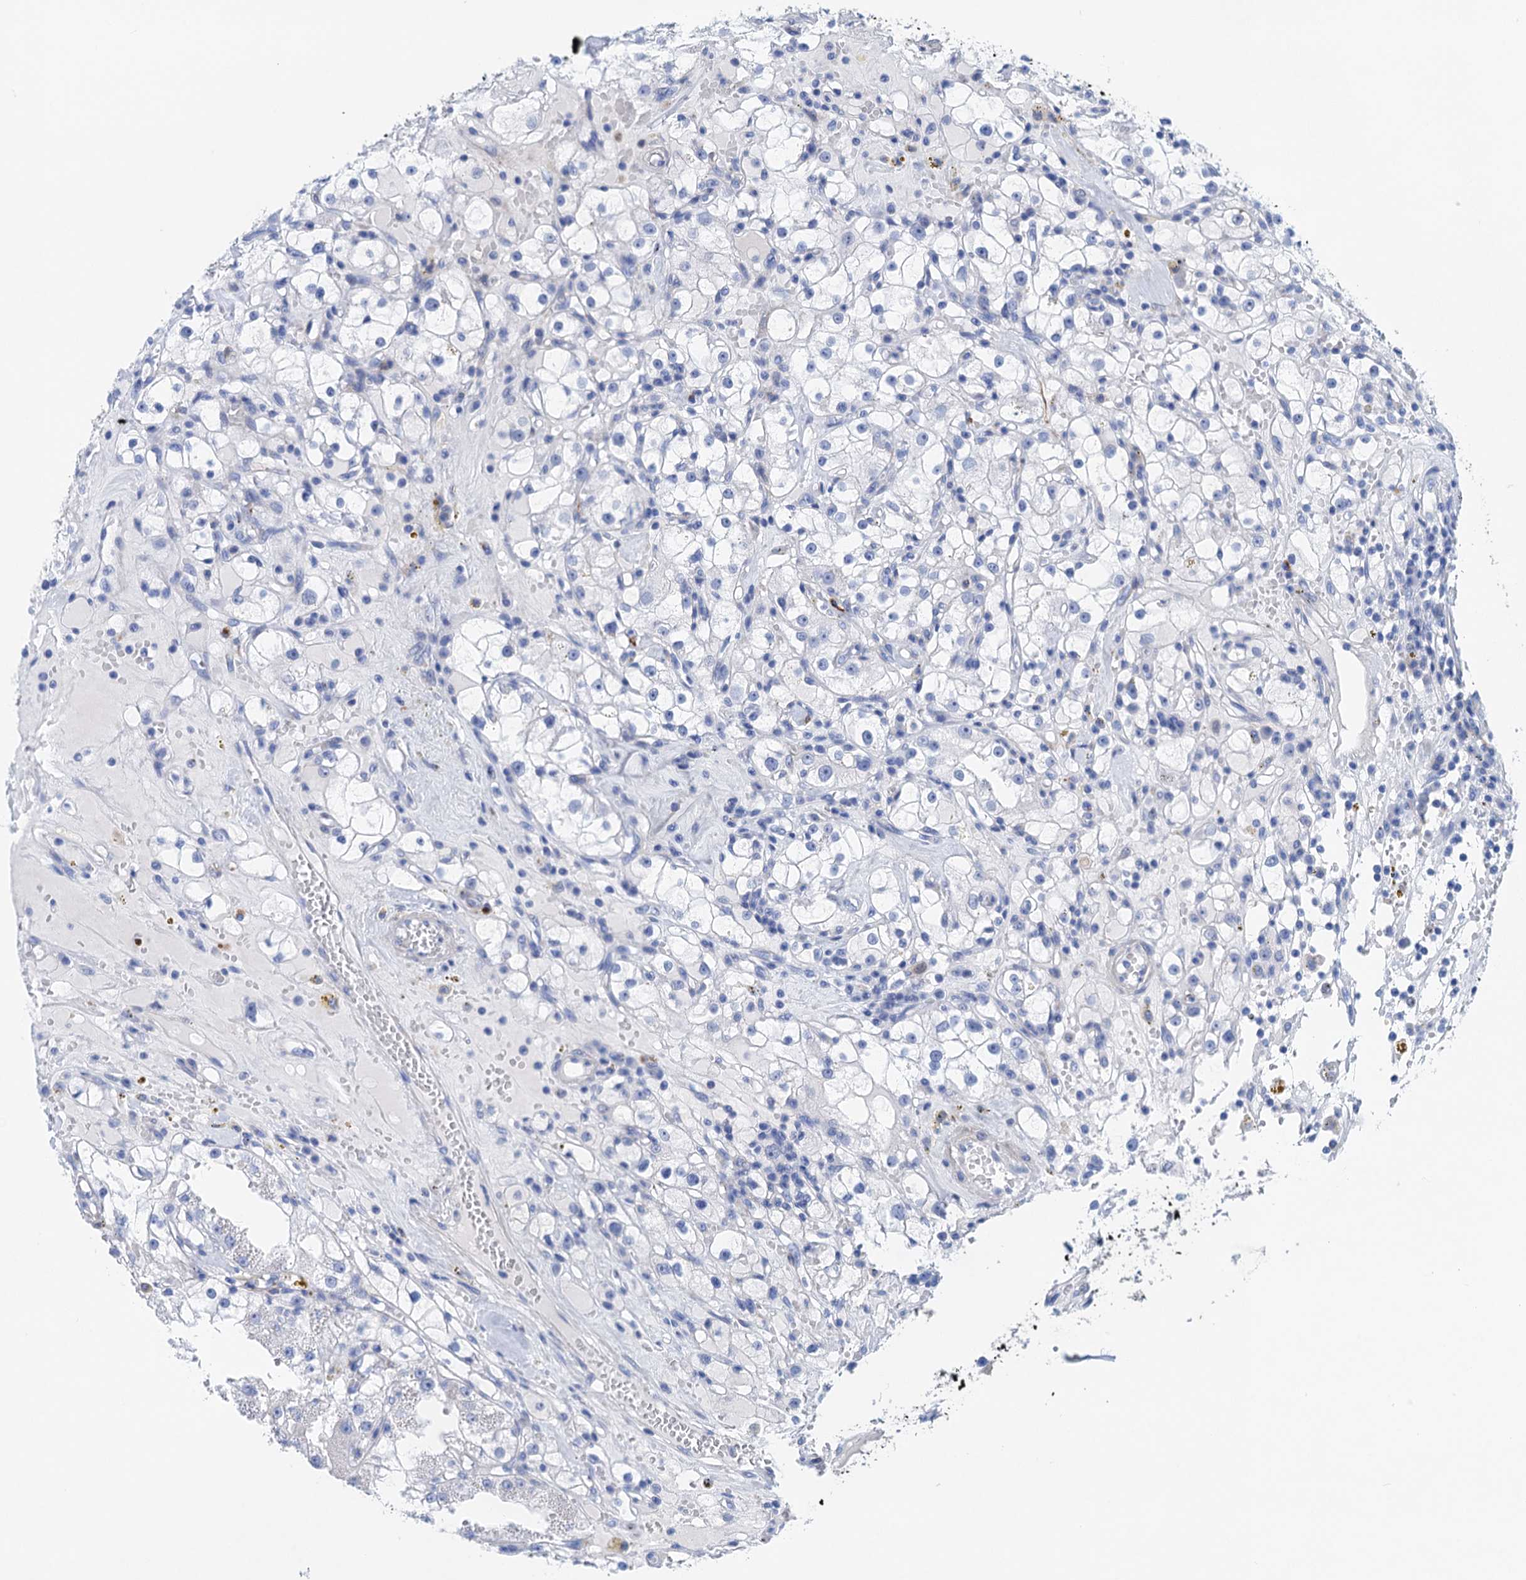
{"staining": {"intensity": "negative", "quantity": "none", "location": "none"}, "tissue": "renal cancer", "cell_type": "Tumor cells", "image_type": "cancer", "snomed": [{"axis": "morphology", "description": "Adenocarcinoma, NOS"}, {"axis": "topography", "description": "Kidney"}], "caption": "High magnification brightfield microscopy of adenocarcinoma (renal) stained with DAB (3,3'-diaminobenzidine) (brown) and counterstained with hematoxylin (blue): tumor cells show no significant expression.", "gene": "NLRP10", "patient": {"sex": "male", "age": 56}}